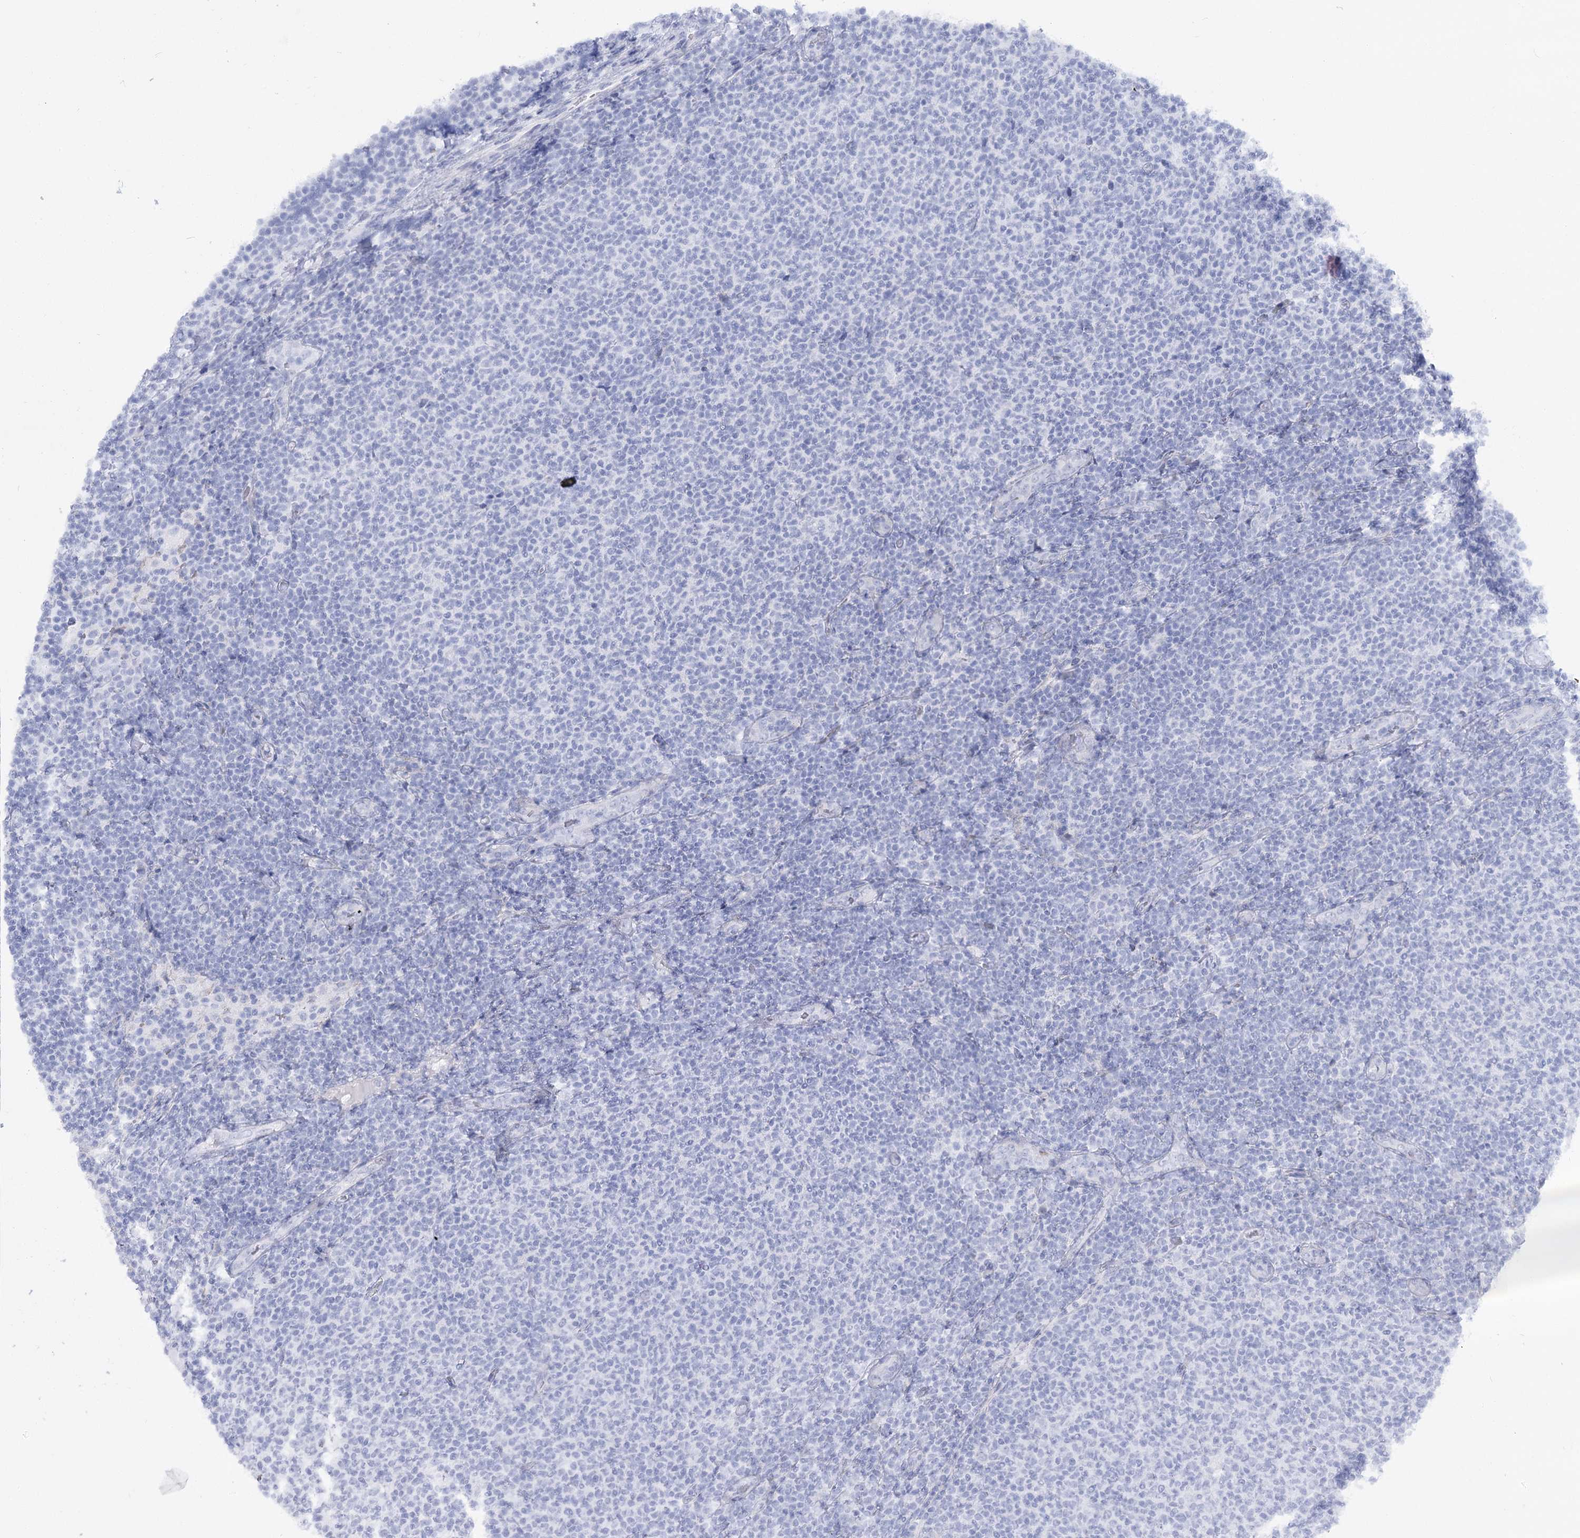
{"staining": {"intensity": "negative", "quantity": "none", "location": "none"}, "tissue": "lymphoma", "cell_type": "Tumor cells", "image_type": "cancer", "snomed": [{"axis": "morphology", "description": "Malignant lymphoma, non-Hodgkin's type, Low grade"}, {"axis": "topography", "description": "Lymph node"}], "caption": "This is a image of immunohistochemistry (IHC) staining of low-grade malignant lymphoma, non-Hodgkin's type, which shows no positivity in tumor cells.", "gene": "SIAE", "patient": {"sex": "male", "age": 66}}